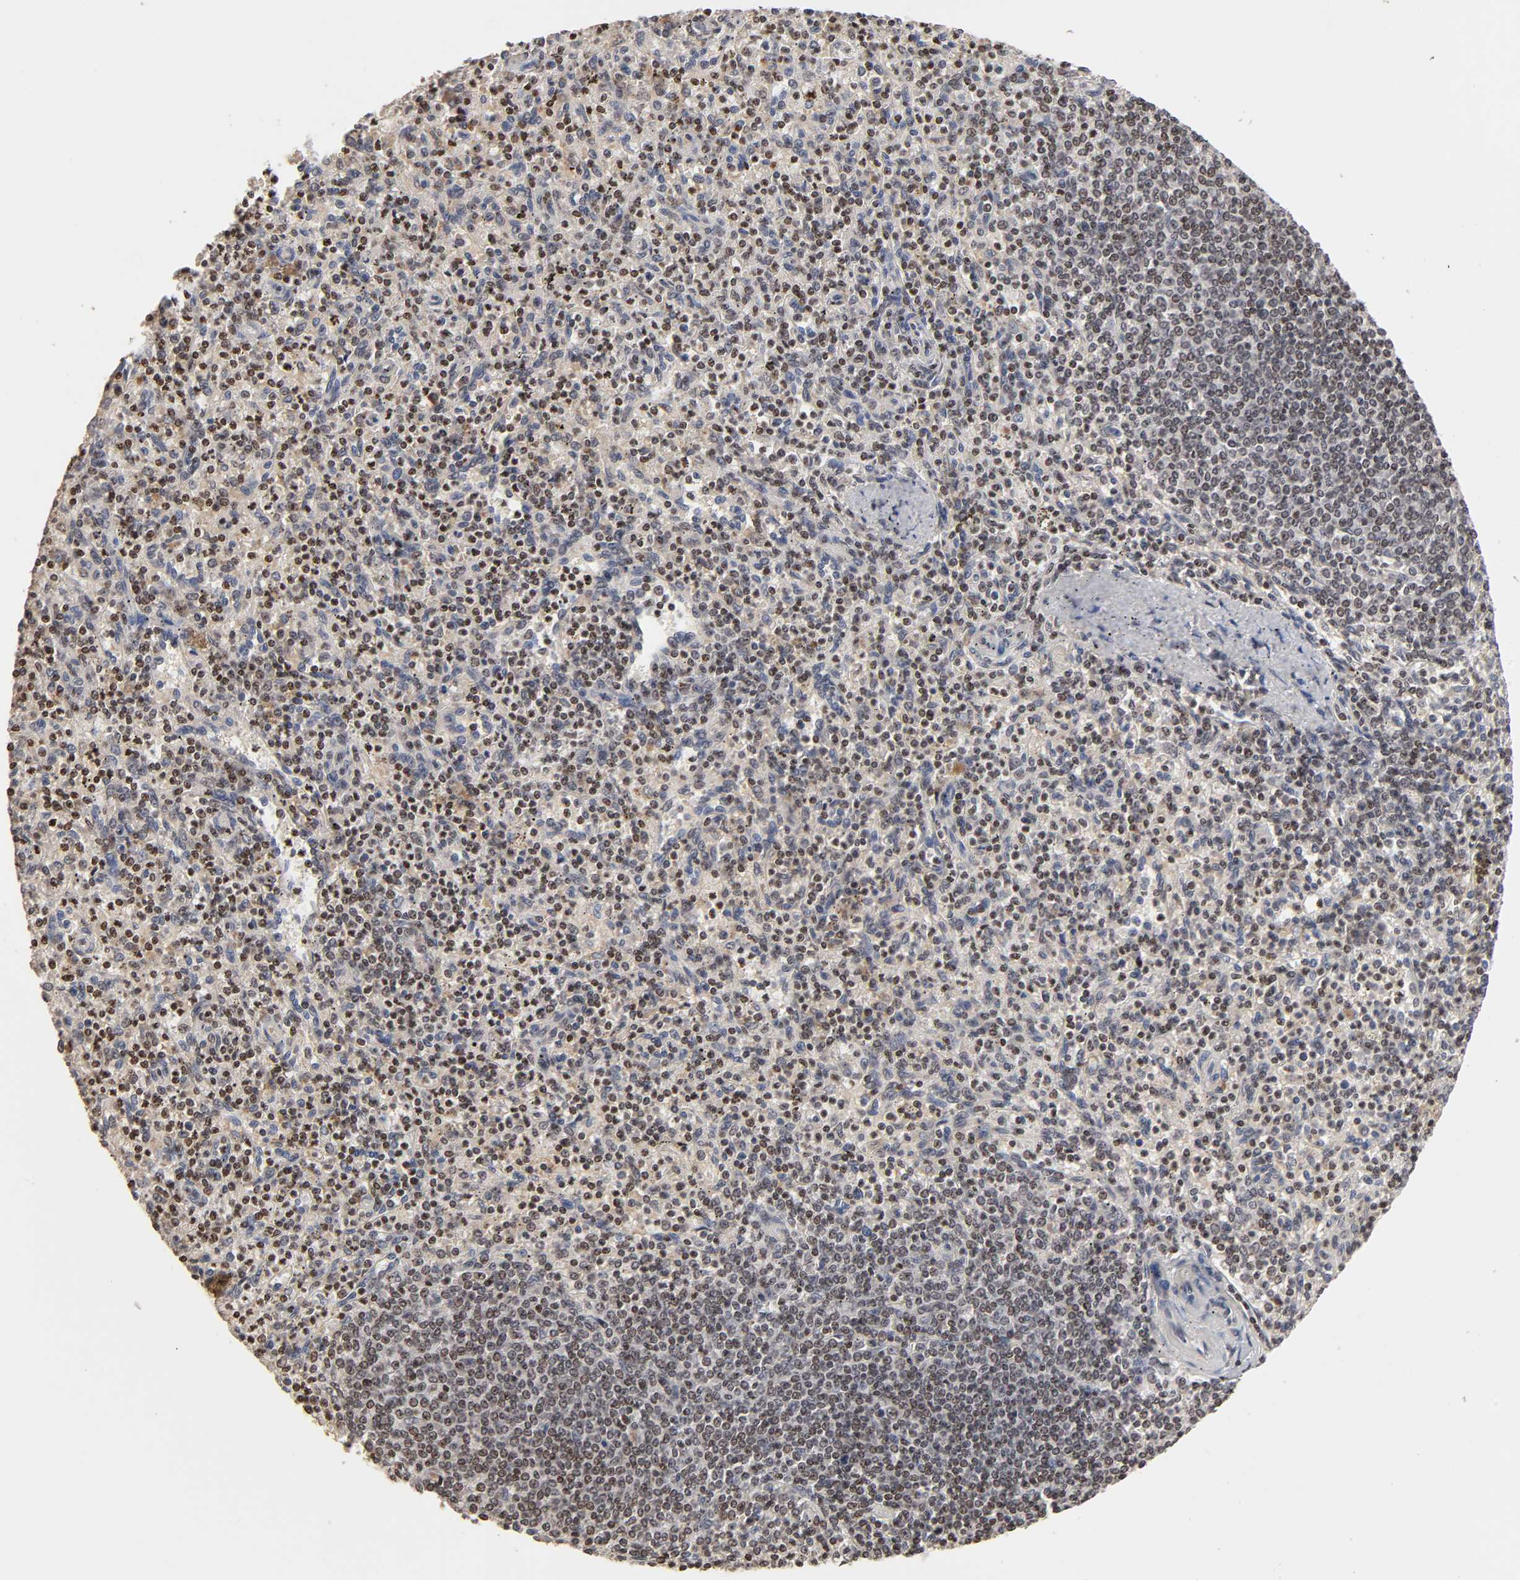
{"staining": {"intensity": "moderate", "quantity": "25%-75%", "location": "nuclear"}, "tissue": "spleen", "cell_type": "Cells in red pulp", "image_type": "normal", "snomed": [{"axis": "morphology", "description": "Normal tissue, NOS"}, {"axis": "topography", "description": "Spleen"}], "caption": "The photomicrograph demonstrates staining of unremarkable spleen, revealing moderate nuclear protein staining (brown color) within cells in red pulp.", "gene": "ZNF473", "patient": {"sex": "male", "age": 72}}